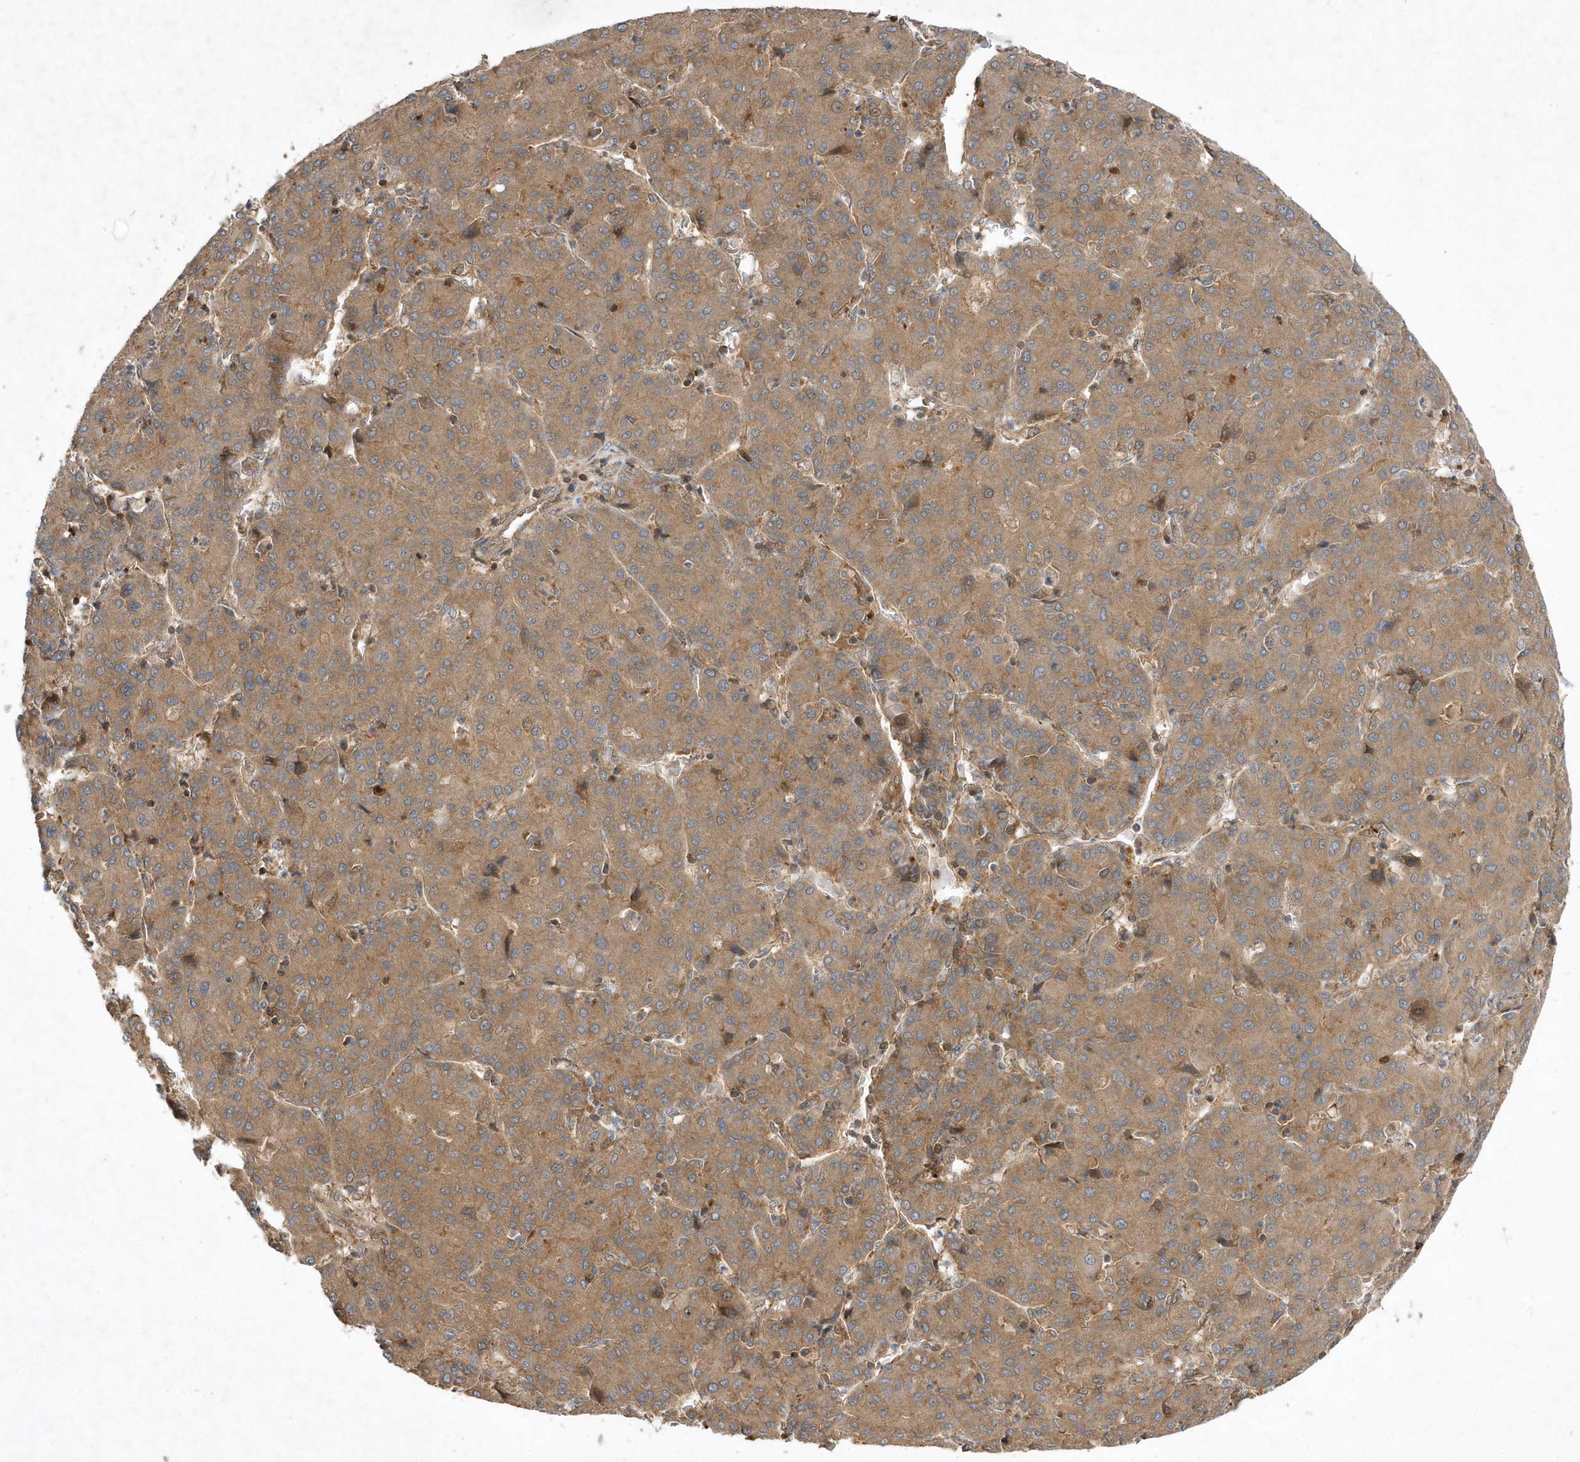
{"staining": {"intensity": "moderate", "quantity": ">75%", "location": "cytoplasmic/membranous"}, "tissue": "liver cancer", "cell_type": "Tumor cells", "image_type": "cancer", "snomed": [{"axis": "morphology", "description": "Carcinoma, Hepatocellular, NOS"}, {"axis": "topography", "description": "Liver"}], "caption": "Liver cancer (hepatocellular carcinoma) stained with a brown dye shows moderate cytoplasmic/membranous positive positivity in approximately >75% of tumor cells.", "gene": "GFM2", "patient": {"sex": "male", "age": 65}}